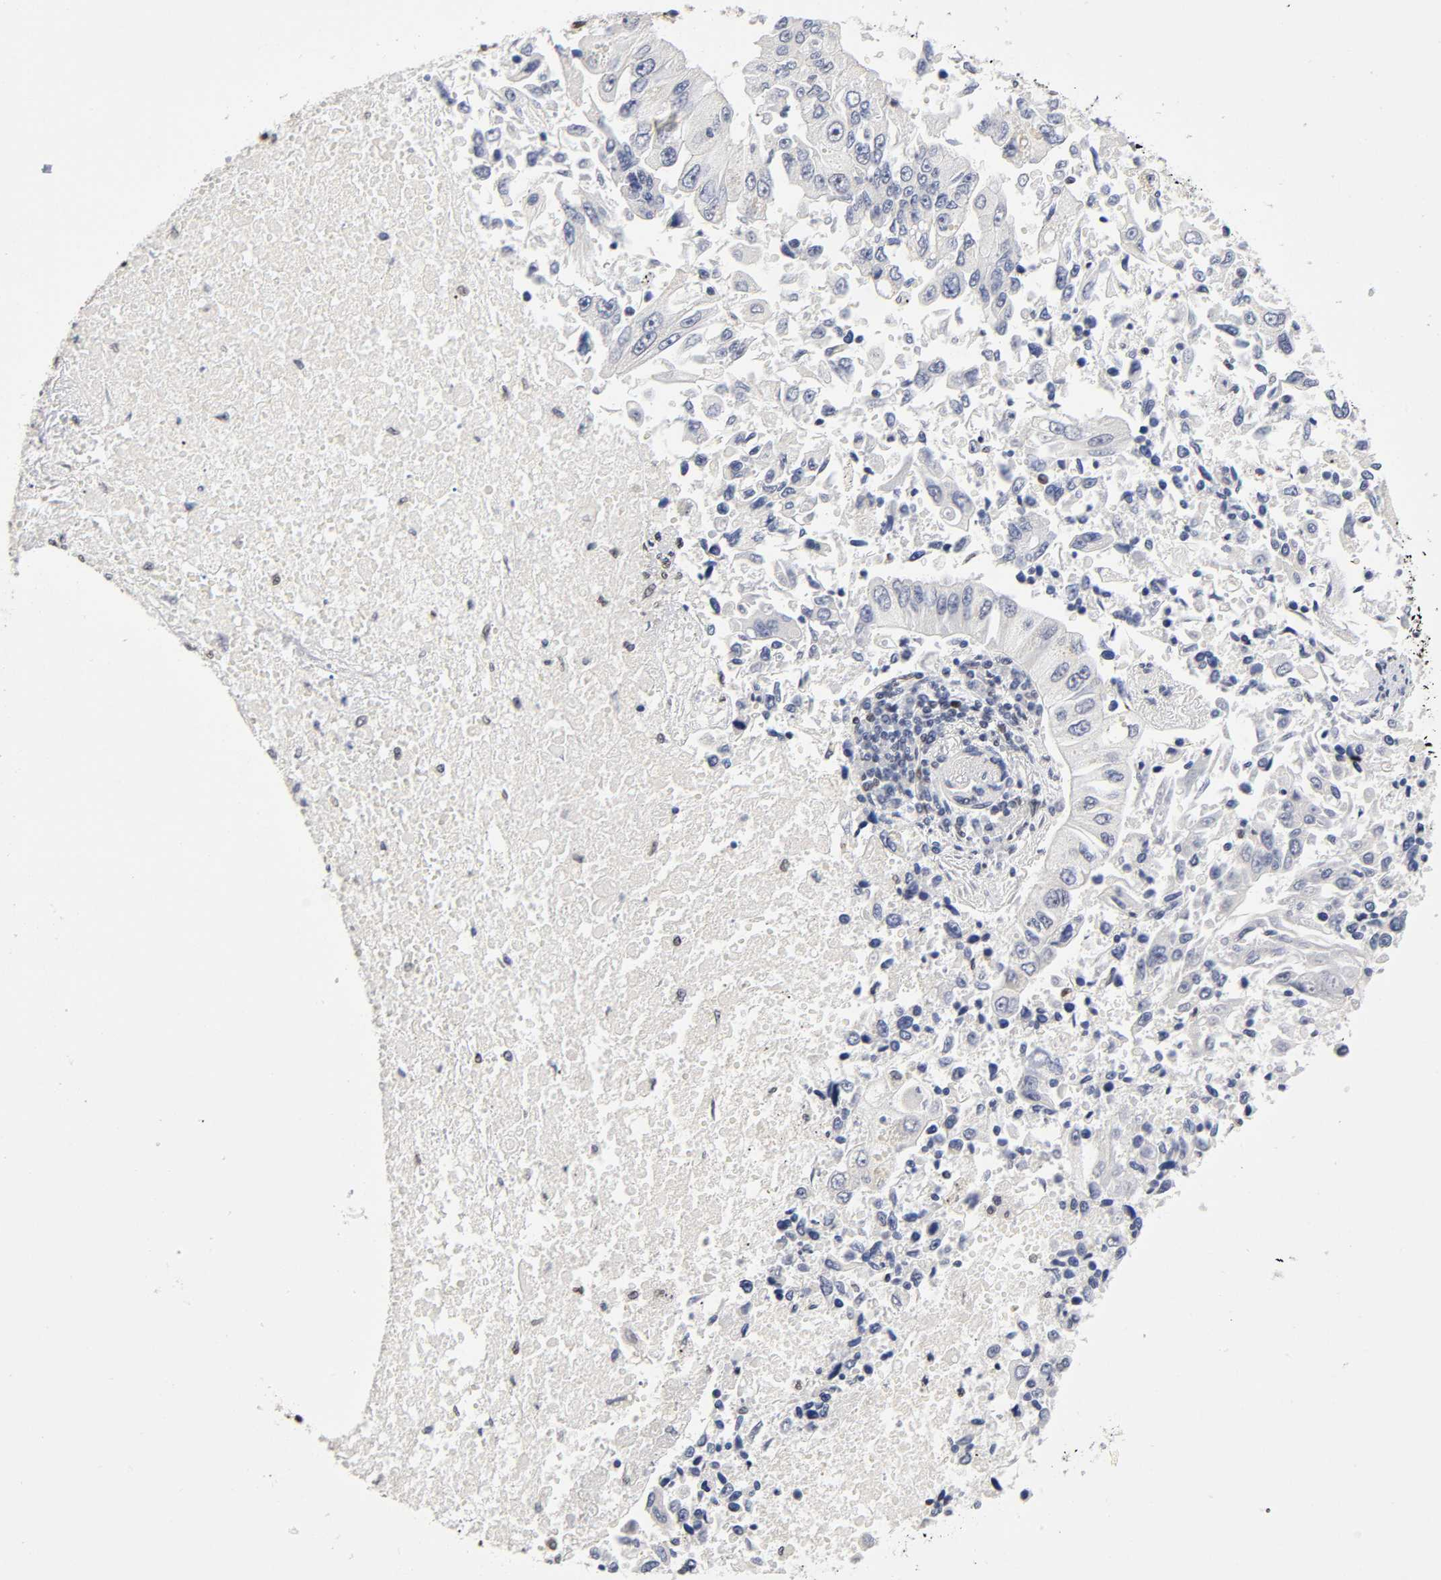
{"staining": {"intensity": "negative", "quantity": "none", "location": "none"}, "tissue": "lung cancer", "cell_type": "Tumor cells", "image_type": "cancer", "snomed": [{"axis": "morphology", "description": "Adenocarcinoma, NOS"}, {"axis": "topography", "description": "Lung"}], "caption": "Lung cancer (adenocarcinoma) stained for a protein using immunohistochemistry (IHC) displays no expression tumor cells.", "gene": "NR3C1", "patient": {"sex": "male", "age": 84}}